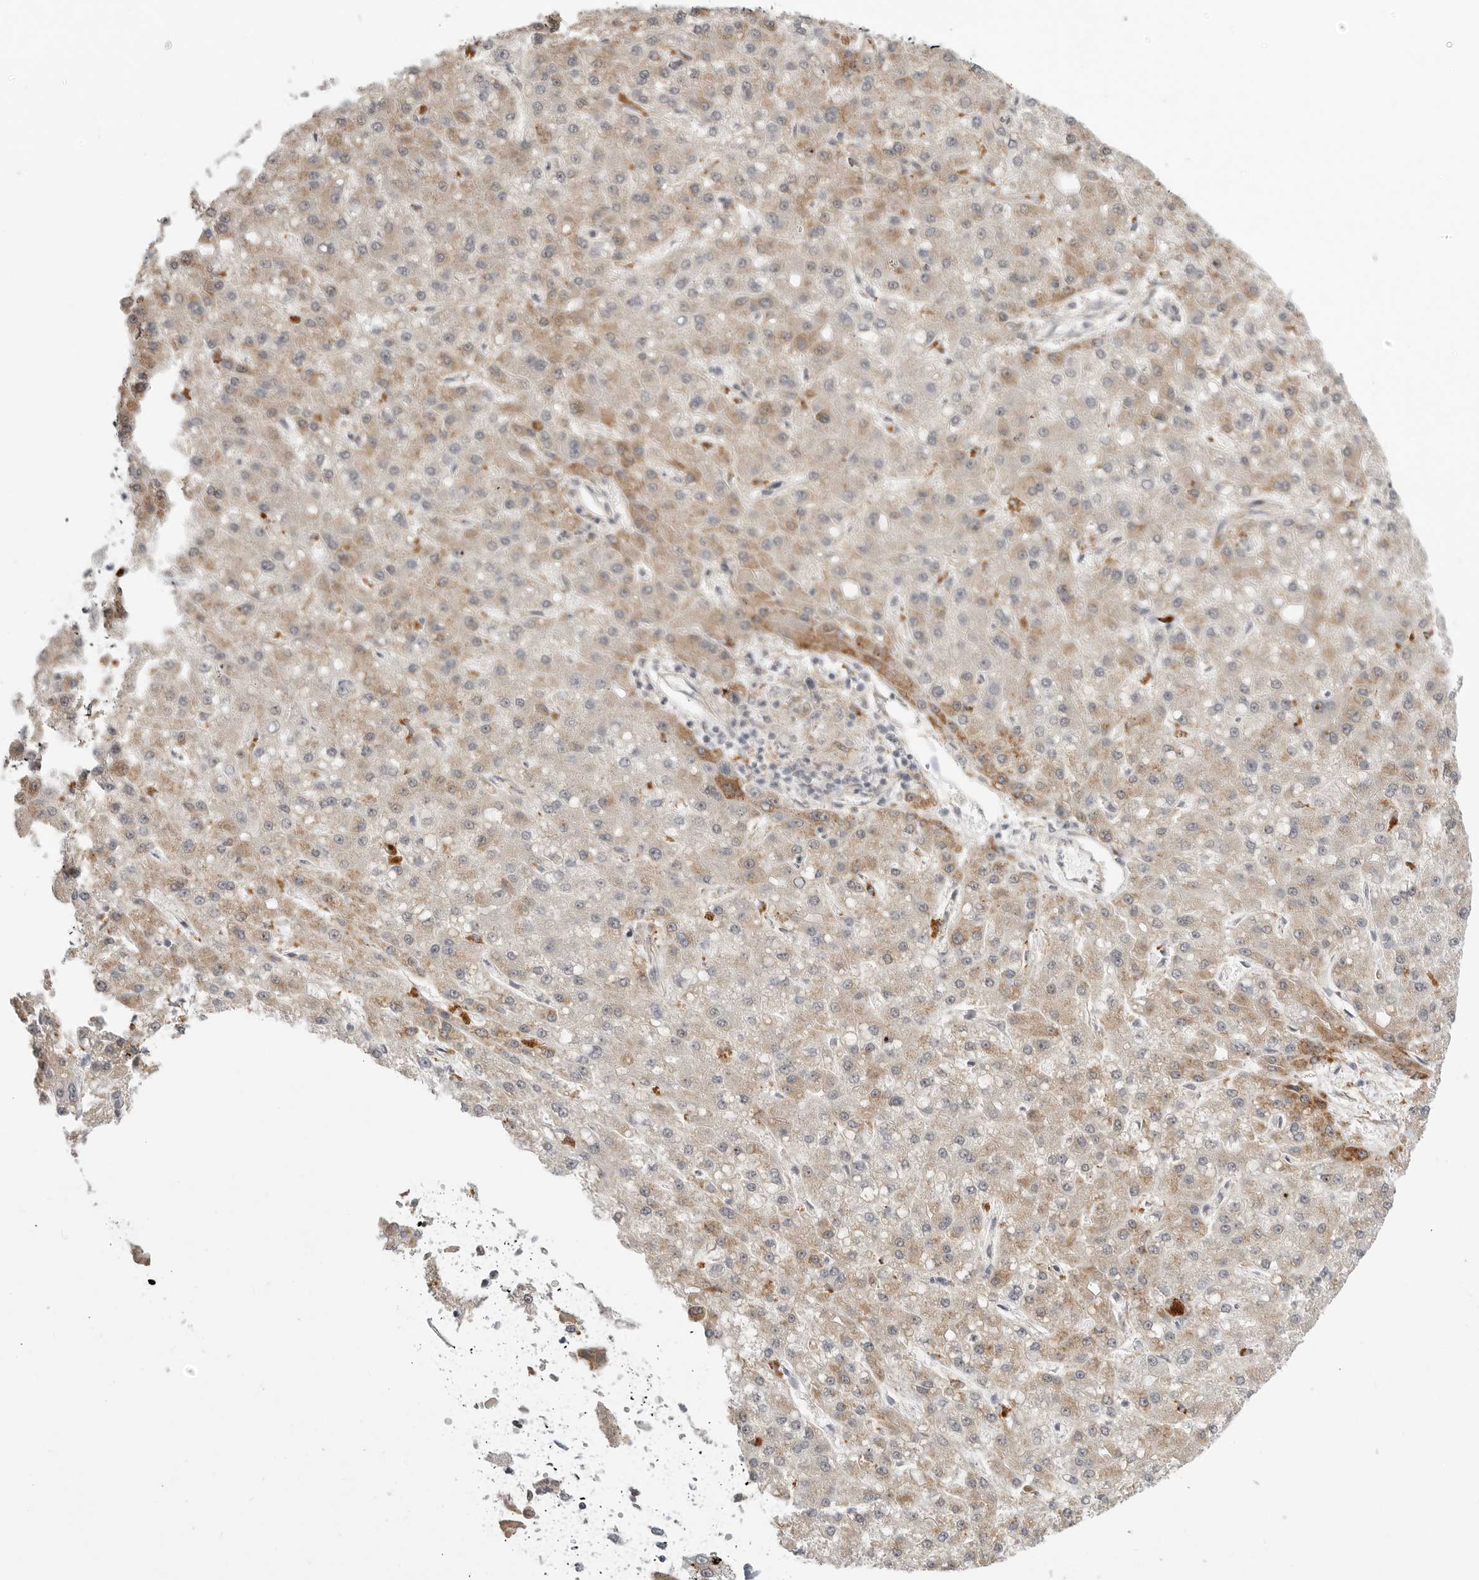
{"staining": {"intensity": "moderate", "quantity": "25%-75%", "location": "cytoplasmic/membranous"}, "tissue": "liver cancer", "cell_type": "Tumor cells", "image_type": "cancer", "snomed": [{"axis": "morphology", "description": "Carcinoma, Hepatocellular, NOS"}, {"axis": "topography", "description": "Liver"}], "caption": "Protein expression analysis of human liver cancer (hepatocellular carcinoma) reveals moderate cytoplasmic/membranous staining in approximately 25%-75% of tumor cells.", "gene": "KALRN", "patient": {"sex": "male", "age": 67}}